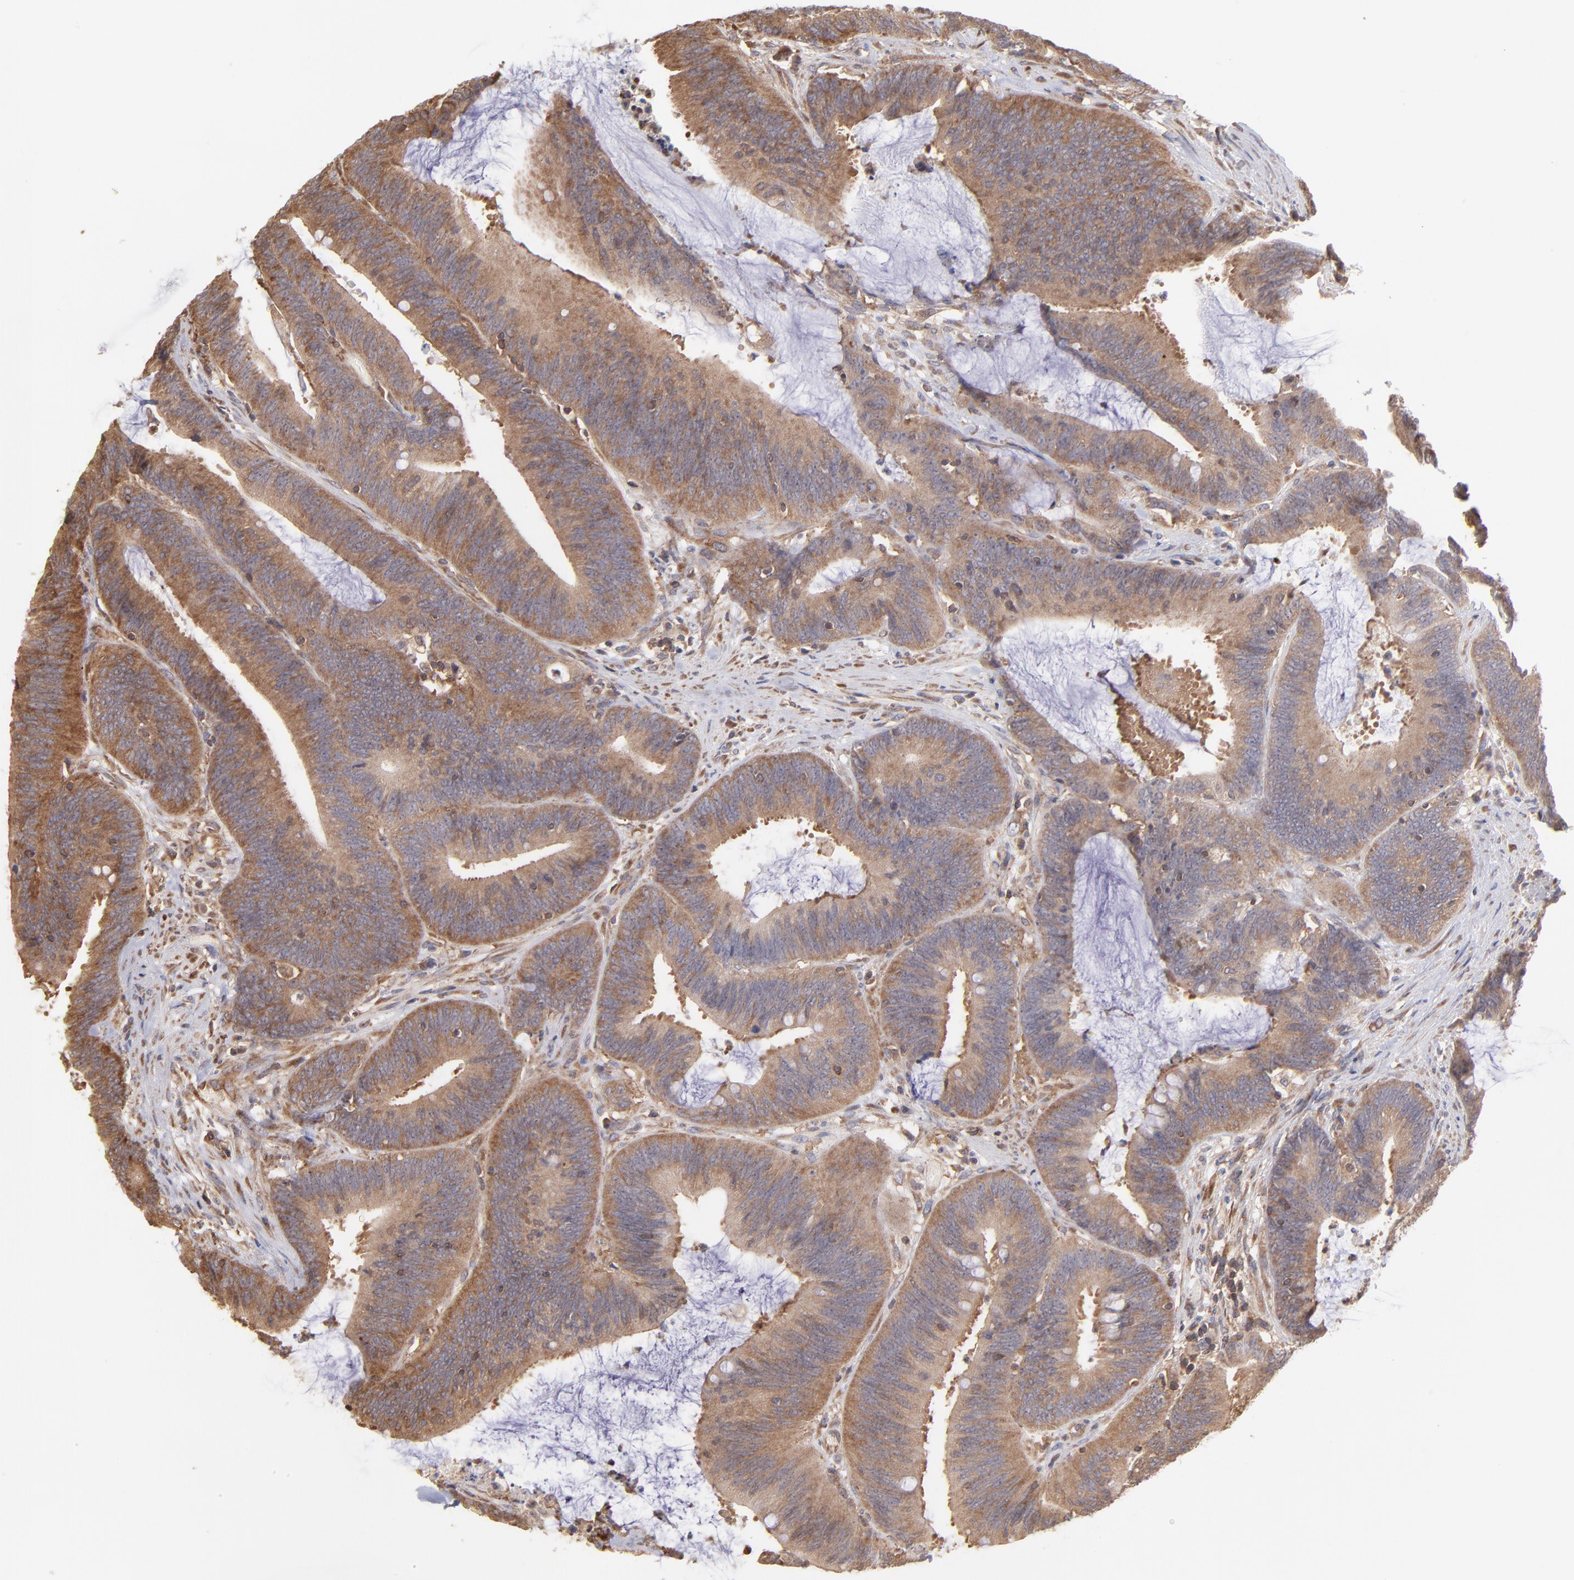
{"staining": {"intensity": "moderate", "quantity": ">75%", "location": "cytoplasmic/membranous"}, "tissue": "colorectal cancer", "cell_type": "Tumor cells", "image_type": "cancer", "snomed": [{"axis": "morphology", "description": "Adenocarcinoma, NOS"}, {"axis": "topography", "description": "Rectum"}], "caption": "Immunohistochemistry (DAB) staining of human colorectal cancer (adenocarcinoma) displays moderate cytoplasmic/membranous protein expression in approximately >75% of tumor cells. (brown staining indicates protein expression, while blue staining denotes nuclei).", "gene": "MAPRE1", "patient": {"sex": "female", "age": 66}}